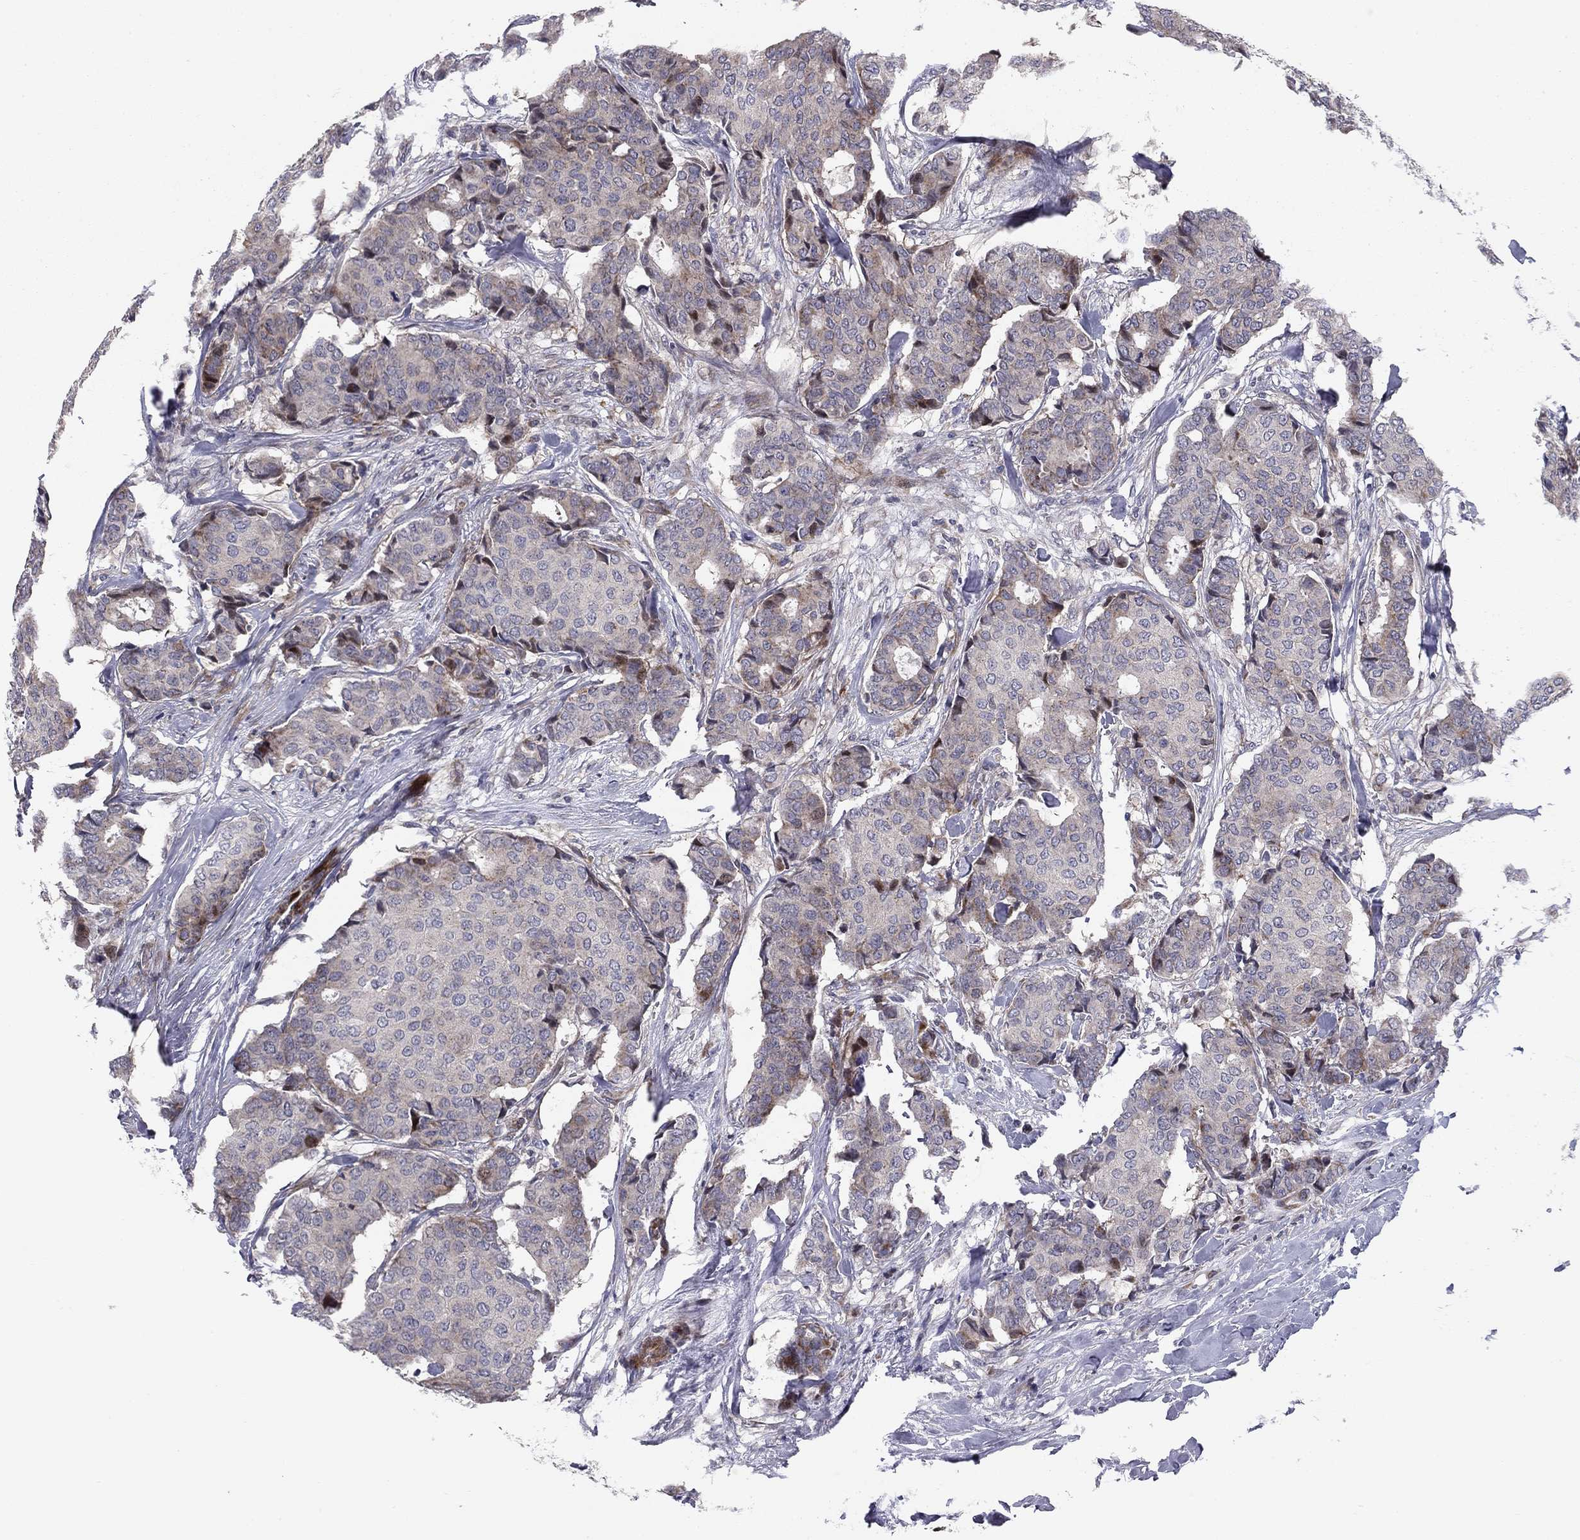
{"staining": {"intensity": "negative", "quantity": "none", "location": "none"}, "tissue": "breast cancer", "cell_type": "Tumor cells", "image_type": "cancer", "snomed": [{"axis": "morphology", "description": "Duct carcinoma"}, {"axis": "topography", "description": "Breast"}], "caption": "High power microscopy image of an IHC image of breast invasive ductal carcinoma, revealing no significant staining in tumor cells.", "gene": "MIOS", "patient": {"sex": "female", "age": 75}}